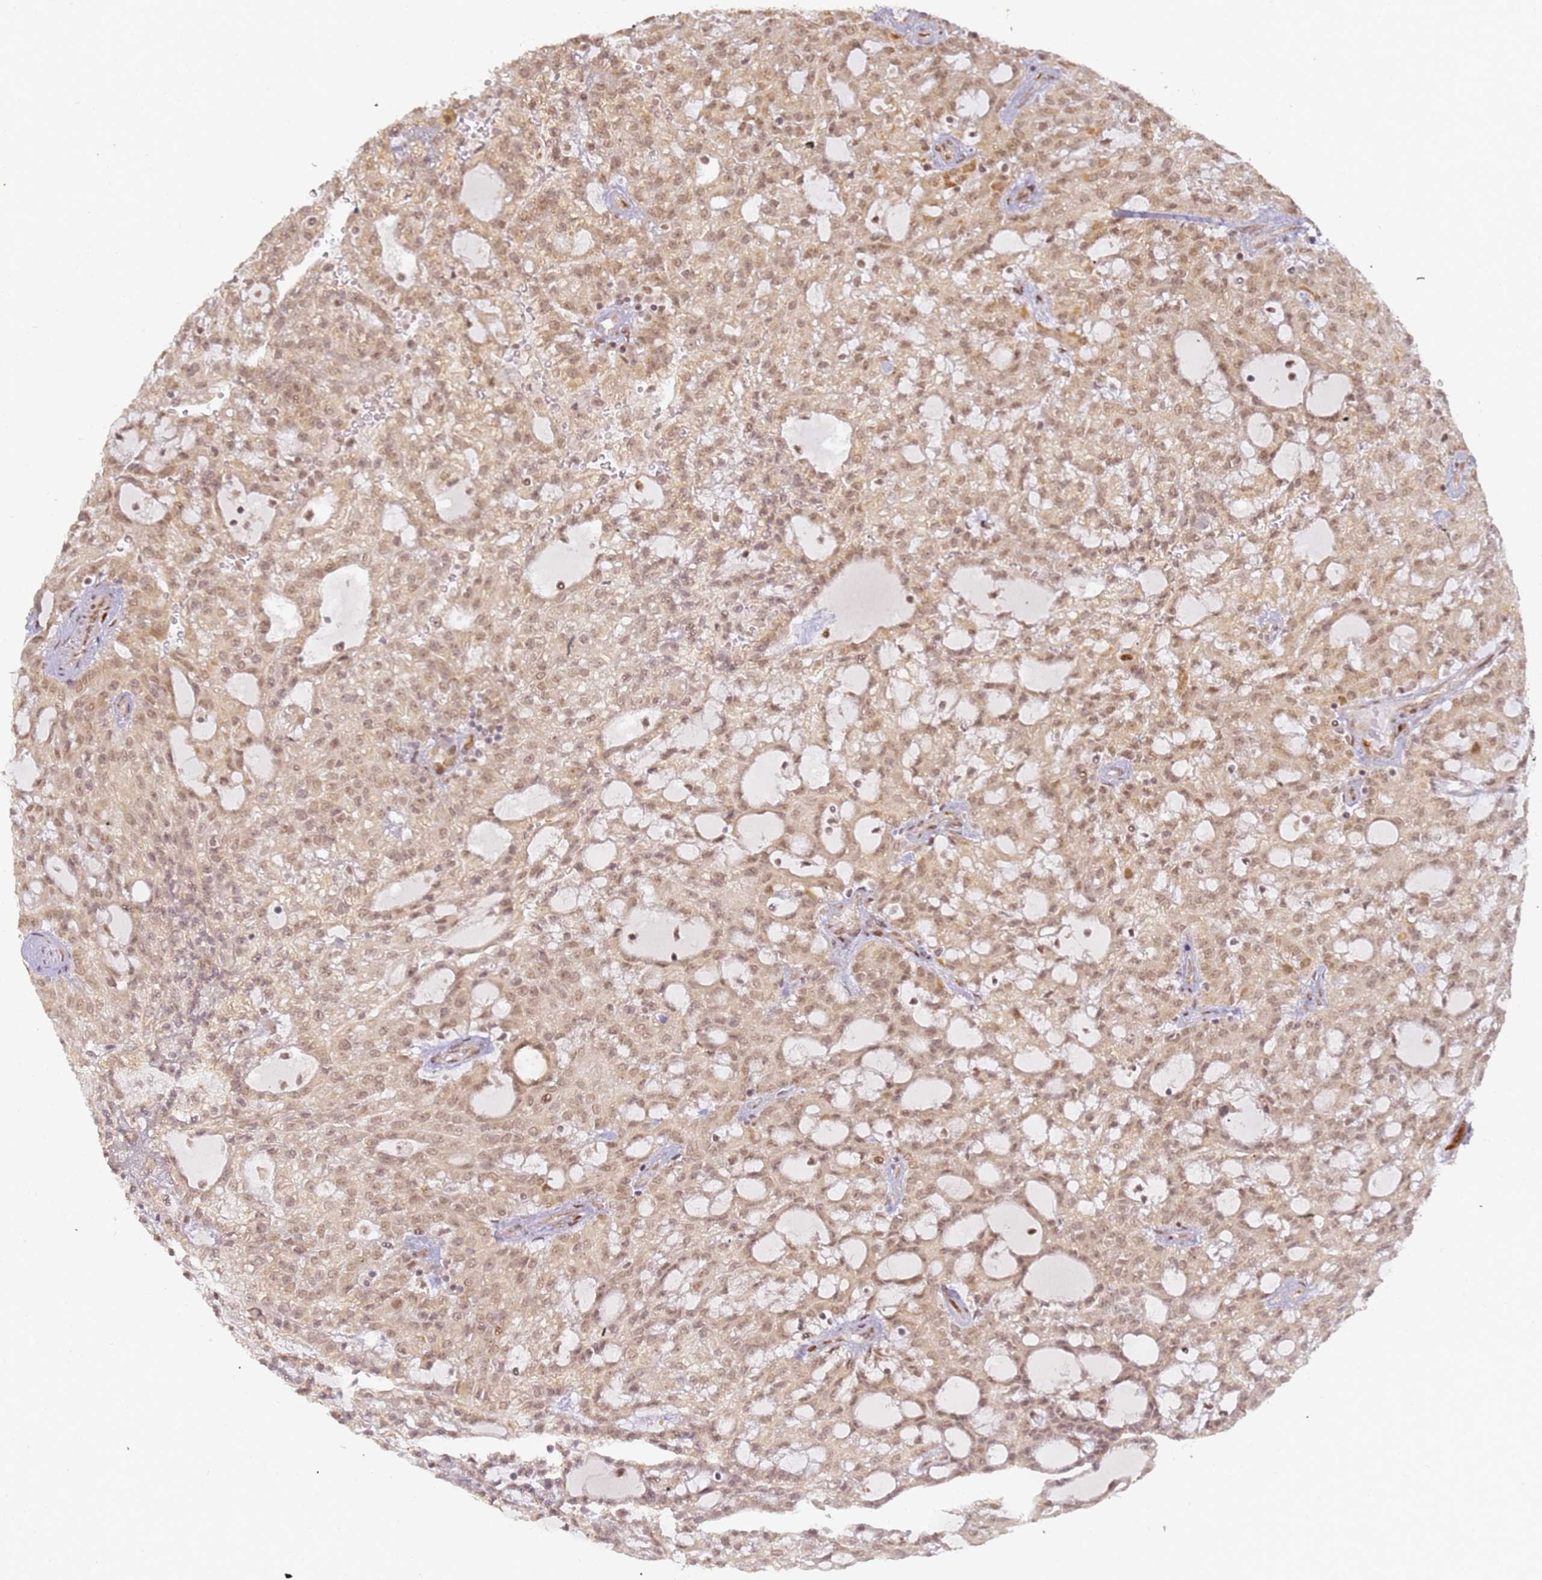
{"staining": {"intensity": "moderate", "quantity": ">75%", "location": "cytoplasmic/membranous,nuclear"}, "tissue": "renal cancer", "cell_type": "Tumor cells", "image_type": "cancer", "snomed": [{"axis": "morphology", "description": "Adenocarcinoma, NOS"}, {"axis": "topography", "description": "Kidney"}], "caption": "Tumor cells reveal medium levels of moderate cytoplasmic/membranous and nuclear expression in approximately >75% of cells in human renal cancer (adenocarcinoma).", "gene": "ABCA2", "patient": {"sex": "male", "age": 63}}